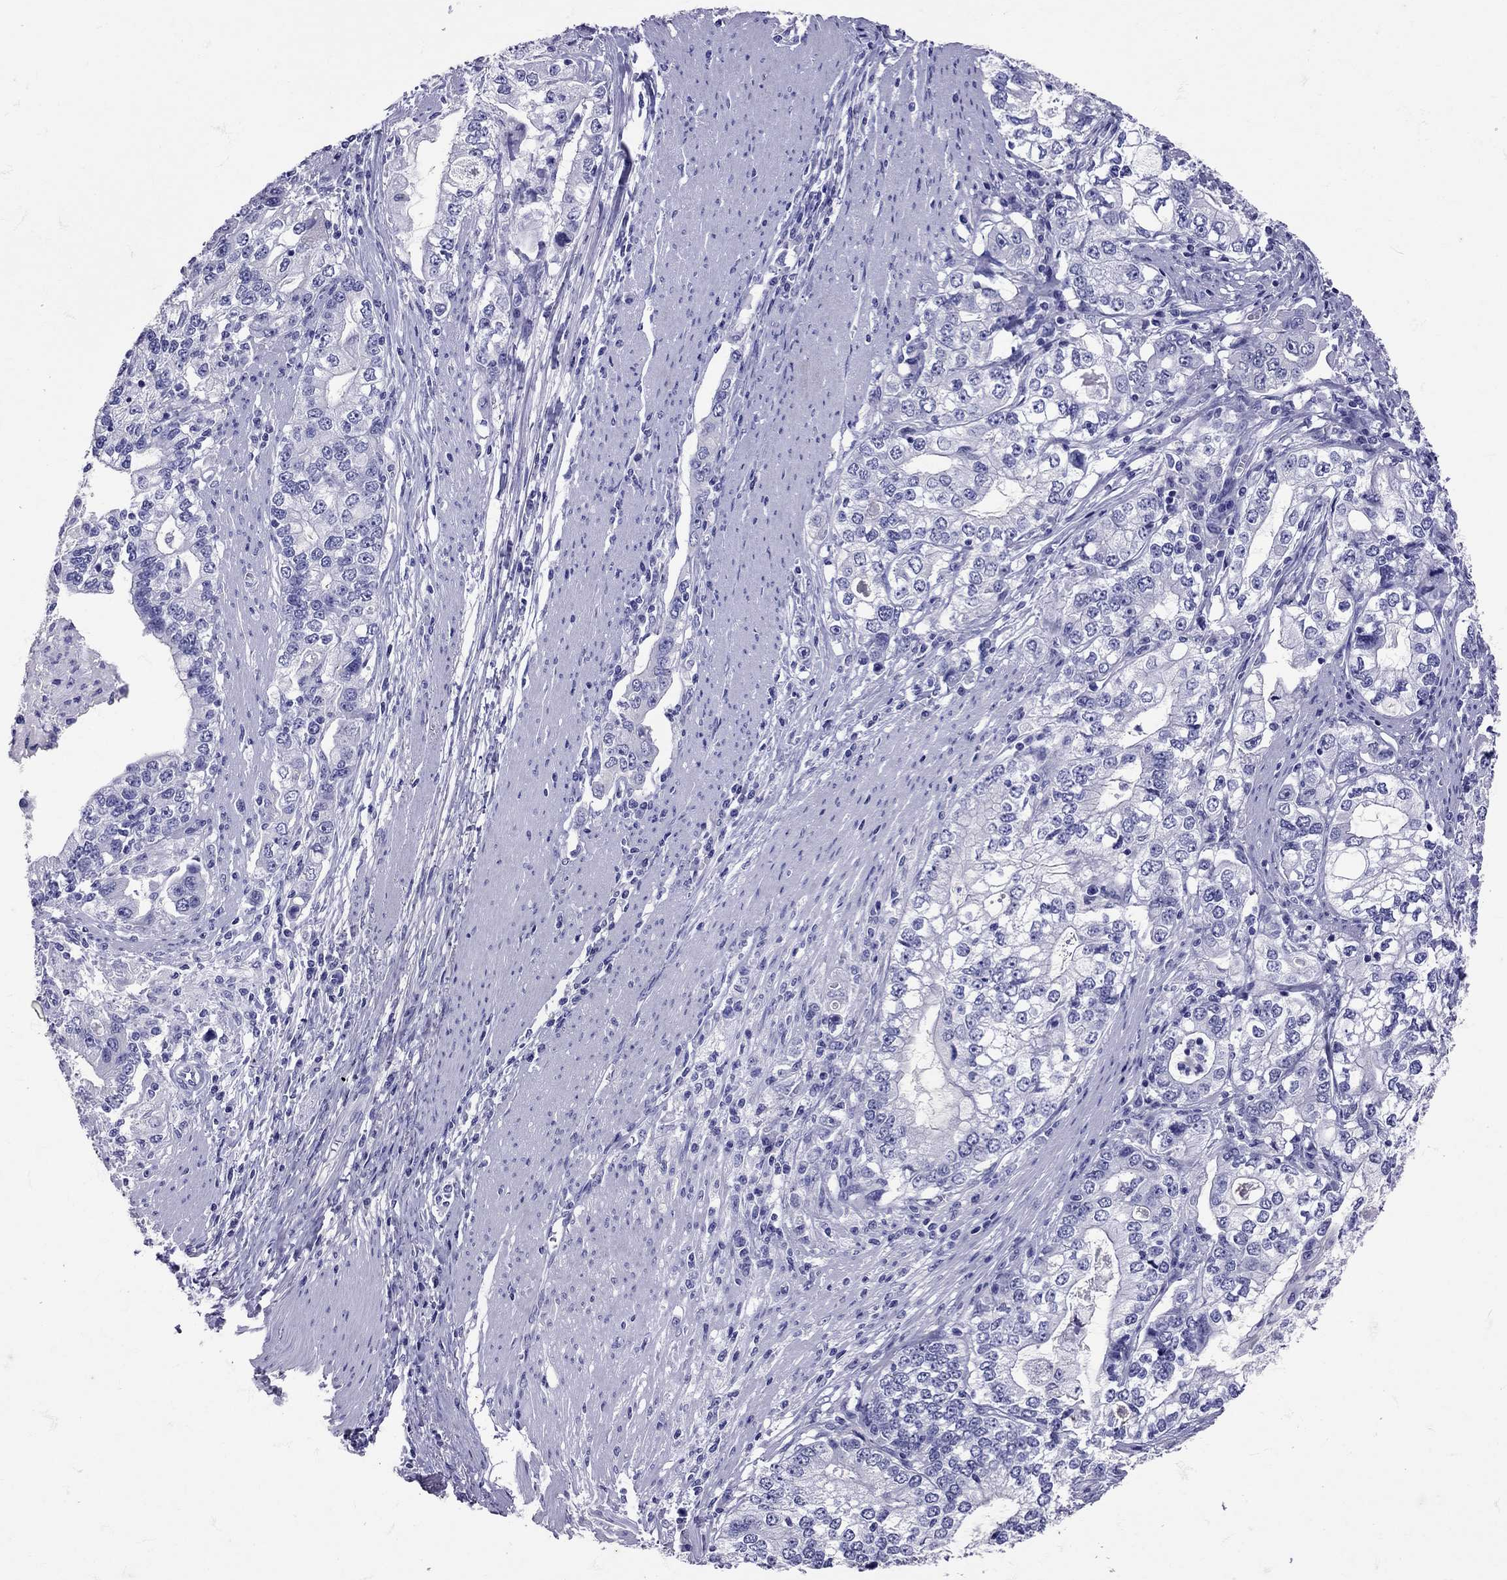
{"staining": {"intensity": "negative", "quantity": "none", "location": "none"}, "tissue": "stomach cancer", "cell_type": "Tumor cells", "image_type": "cancer", "snomed": [{"axis": "morphology", "description": "Adenocarcinoma, NOS"}, {"axis": "topography", "description": "Stomach, lower"}], "caption": "This is an immunohistochemistry micrograph of human stomach cancer (adenocarcinoma). There is no positivity in tumor cells.", "gene": "AVP", "patient": {"sex": "female", "age": 72}}